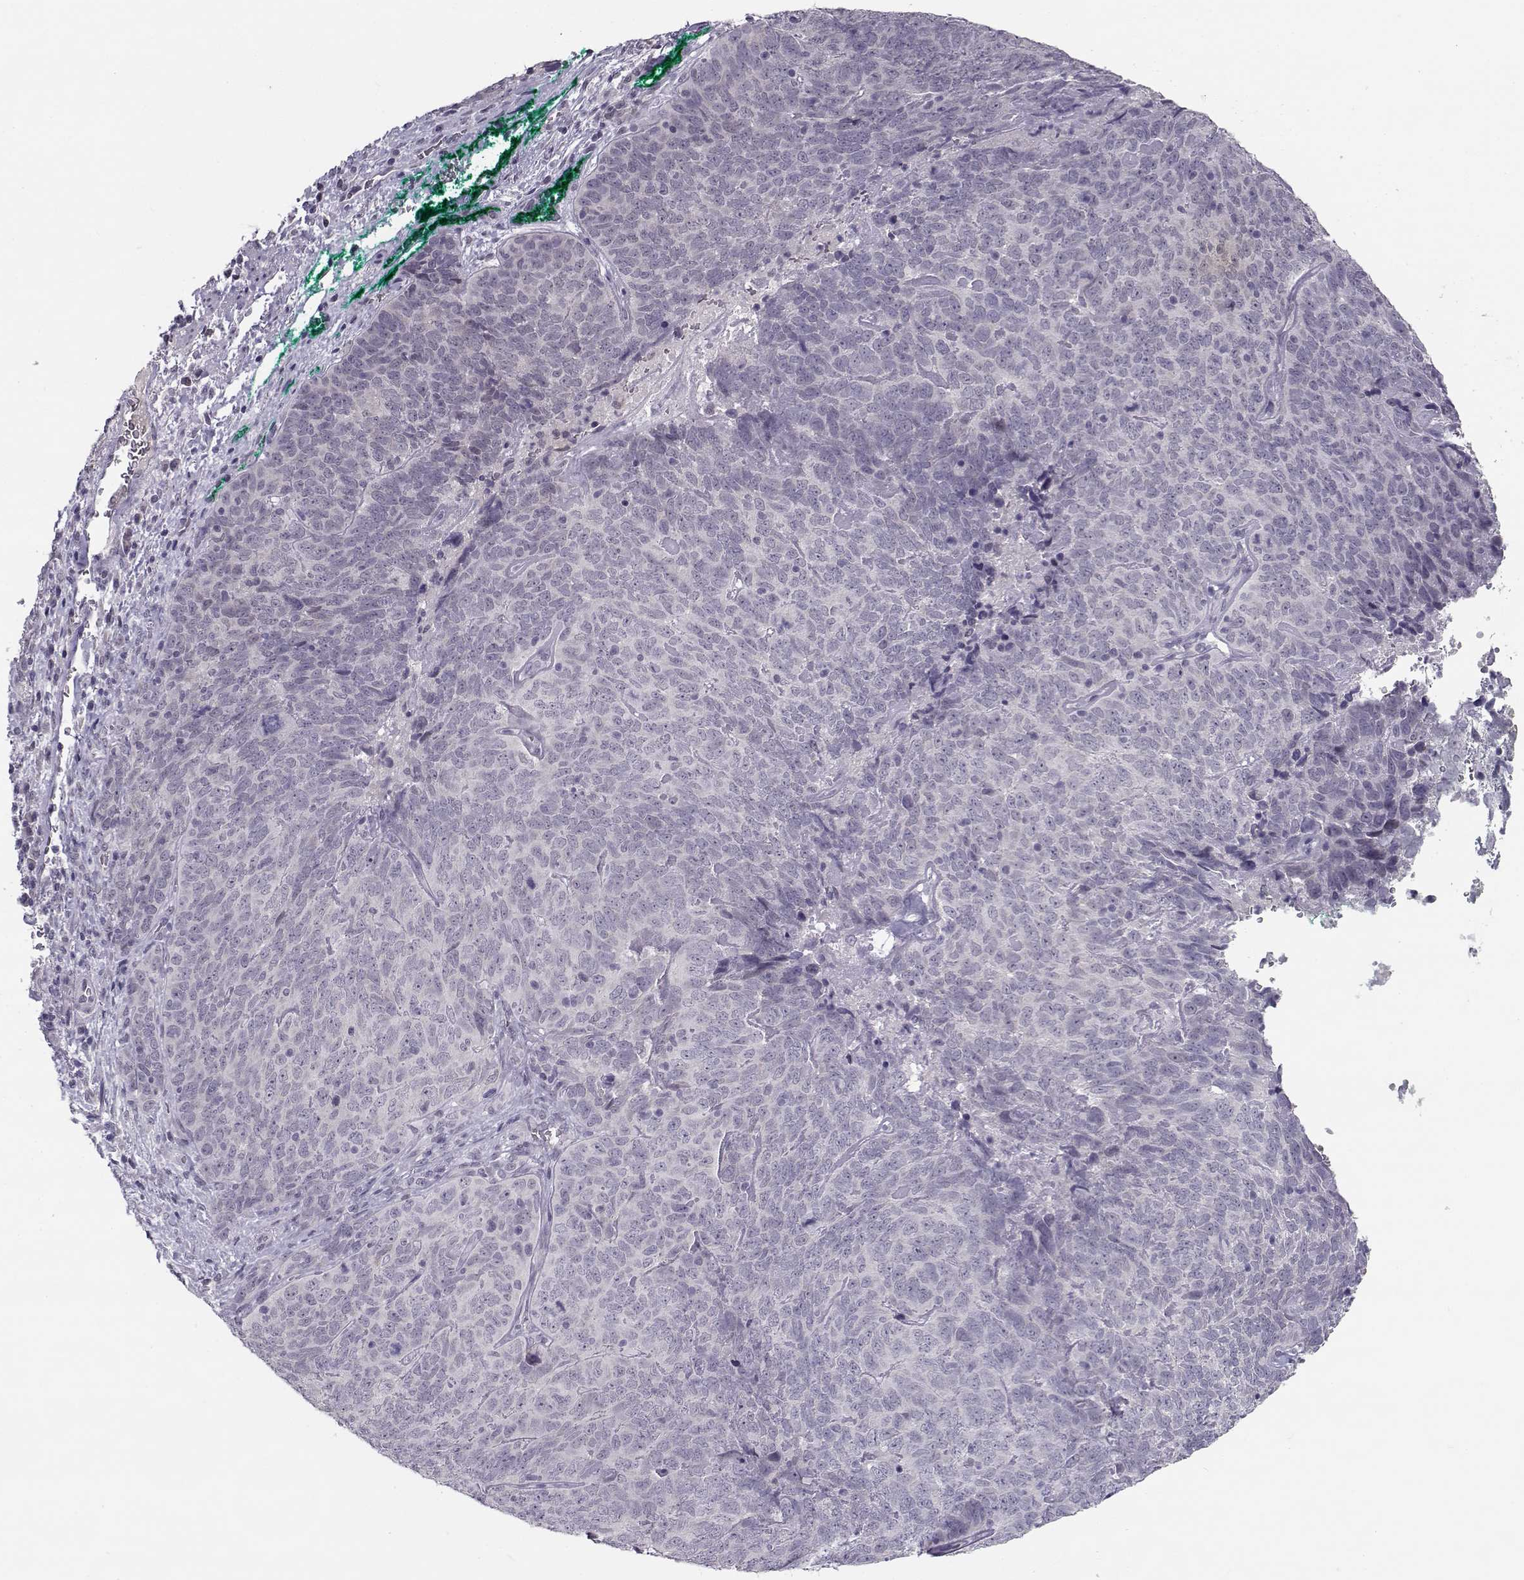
{"staining": {"intensity": "negative", "quantity": "none", "location": "none"}, "tissue": "skin cancer", "cell_type": "Tumor cells", "image_type": "cancer", "snomed": [{"axis": "morphology", "description": "Squamous cell carcinoma, NOS"}, {"axis": "topography", "description": "Skin"}, {"axis": "topography", "description": "Anal"}], "caption": "Immunohistochemical staining of squamous cell carcinoma (skin) displays no significant staining in tumor cells. (DAB (3,3'-diaminobenzidine) immunohistochemistry, high magnification).", "gene": "C16orf86", "patient": {"sex": "female", "age": 51}}